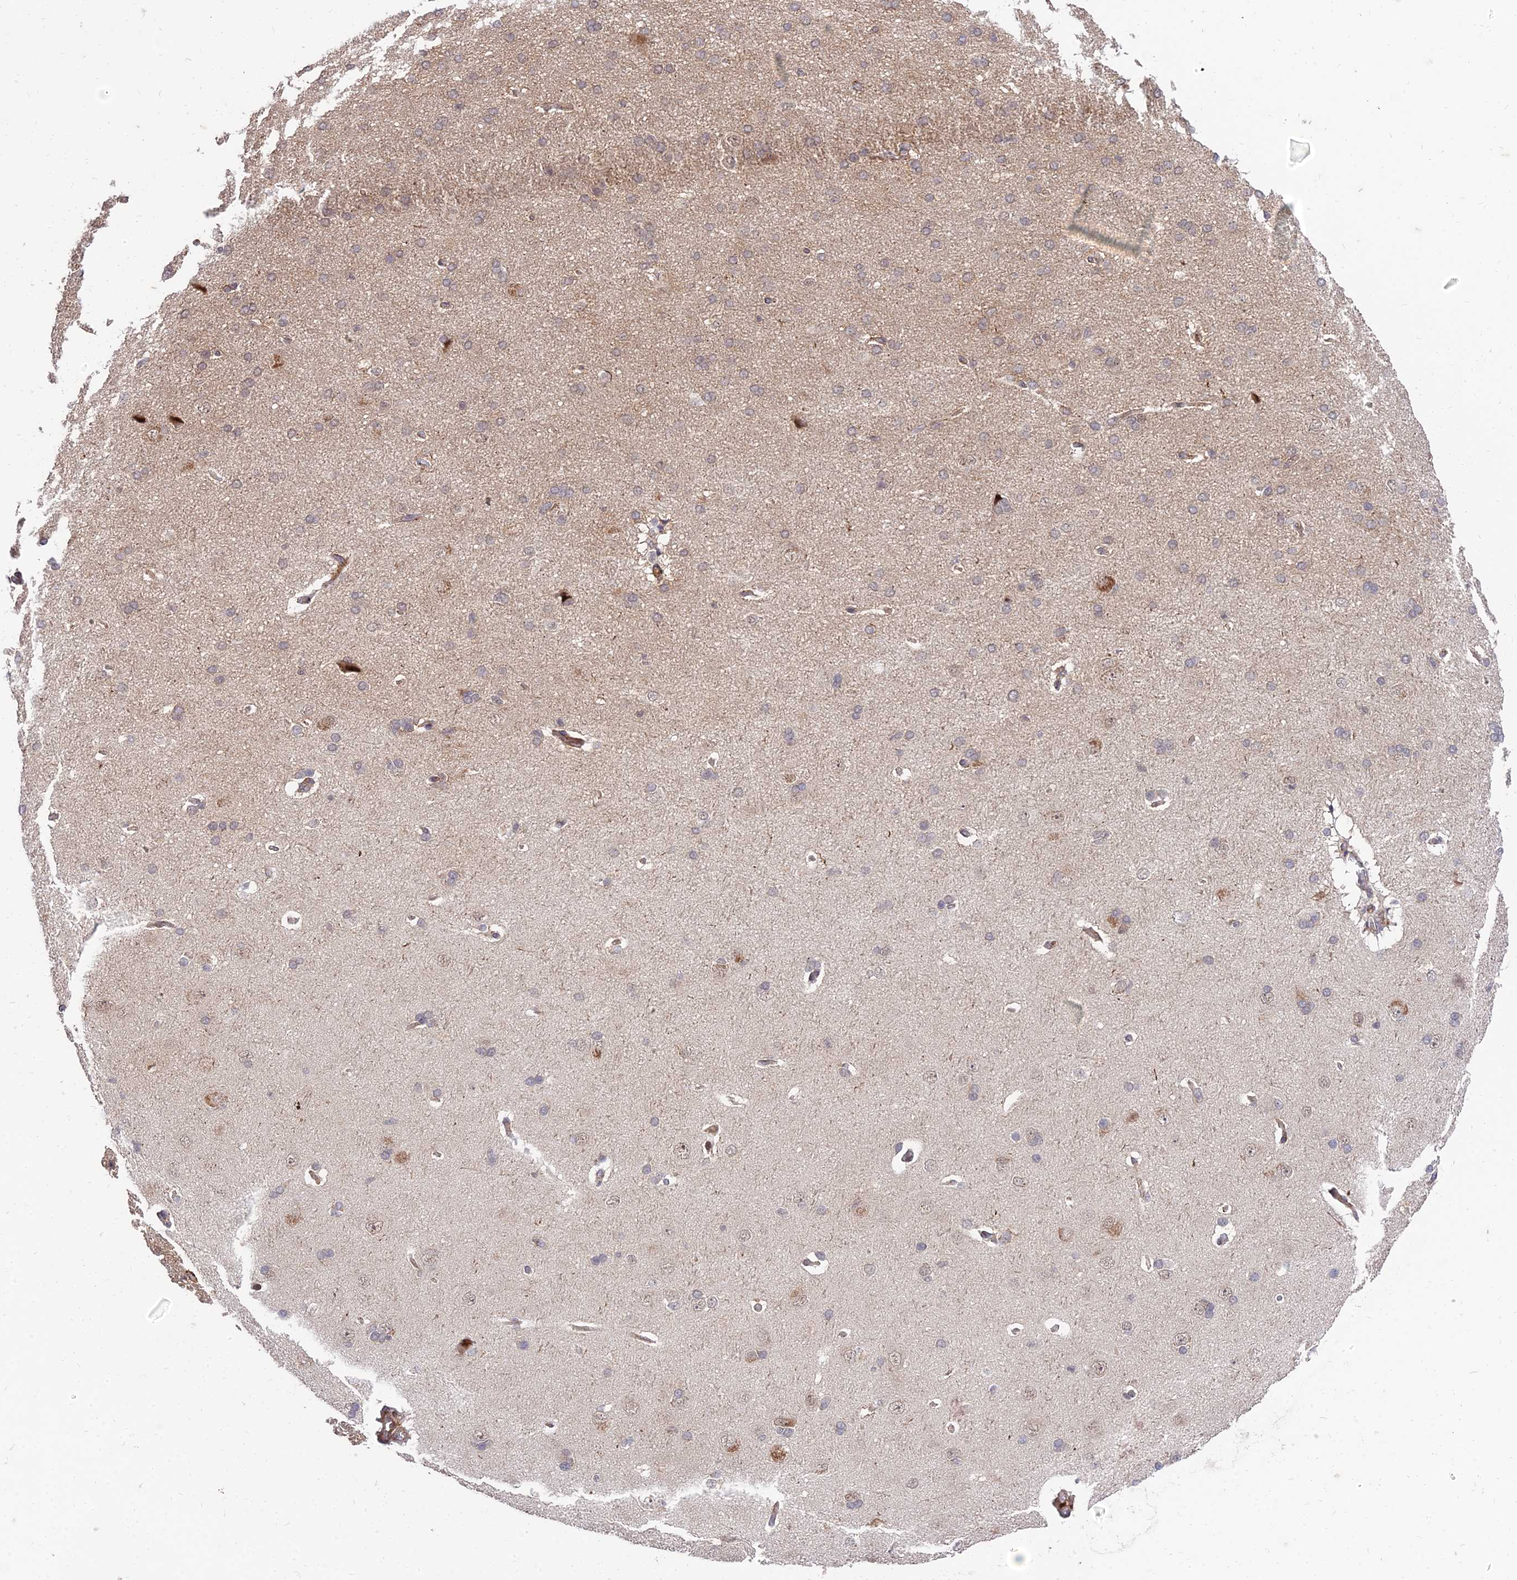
{"staining": {"intensity": "weak", "quantity": ">75%", "location": "cytoplasmic/membranous"}, "tissue": "cerebral cortex", "cell_type": "Endothelial cells", "image_type": "normal", "snomed": [{"axis": "morphology", "description": "Normal tissue, NOS"}, {"axis": "topography", "description": "Cerebral cortex"}], "caption": "Immunohistochemical staining of unremarkable human cerebral cortex reveals >75% levels of weak cytoplasmic/membranous protein expression in about >75% of endothelial cells.", "gene": "ZNF85", "patient": {"sex": "male", "age": 62}}